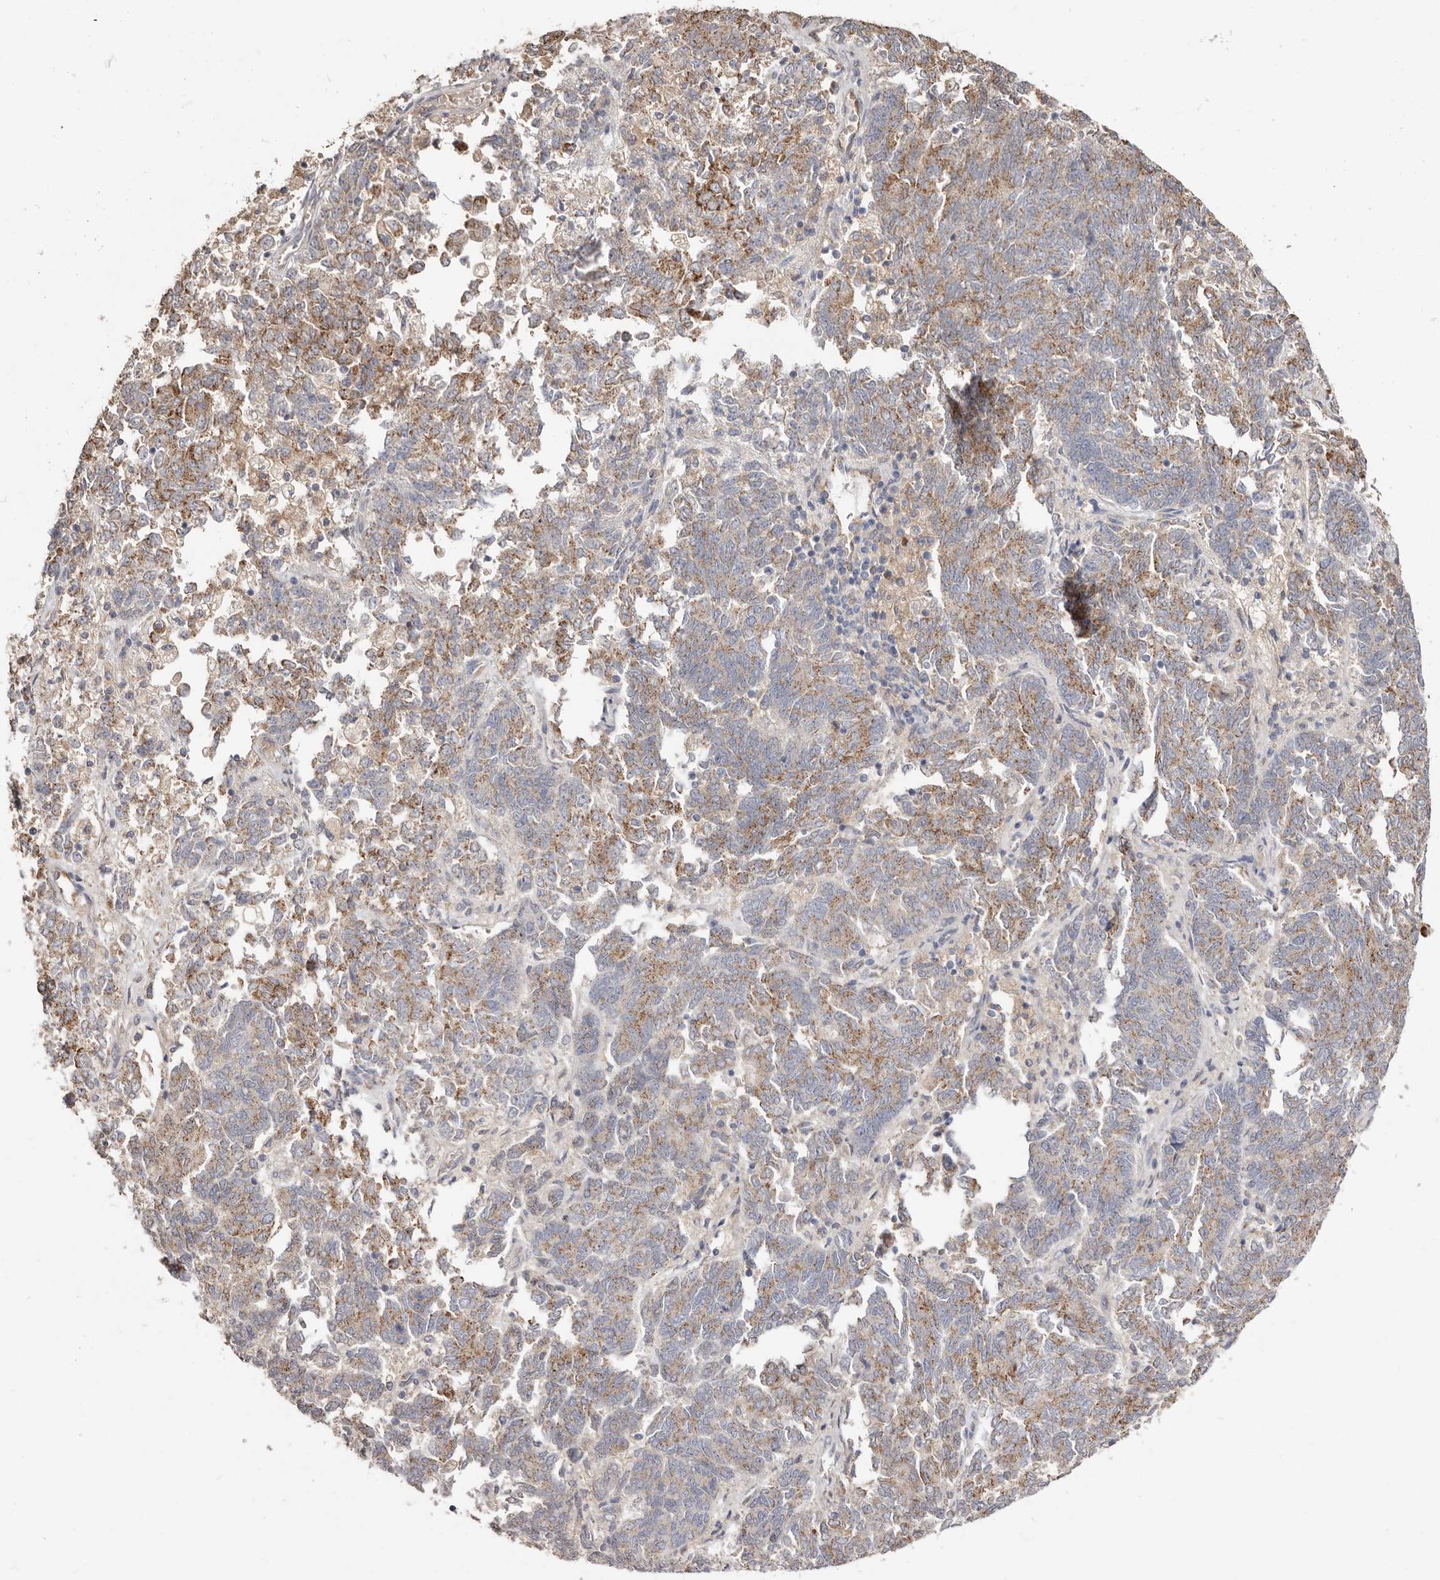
{"staining": {"intensity": "moderate", "quantity": ">75%", "location": "cytoplasmic/membranous"}, "tissue": "endometrial cancer", "cell_type": "Tumor cells", "image_type": "cancer", "snomed": [{"axis": "morphology", "description": "Adenocarcinoma, NOS"}, {"axis": "topography", "description": "Endometrium"}], "caption": "Endometrial cancer stained for a protein shows moderate cytoplasmic/membranous positivity in tumor cells. (DAB (3,3'-diaminobenzidine) = brown stain, brightfield microscopy at high magnification).", "gene": "LRRC25", "patient": {"sex": "female", "age": 80}}